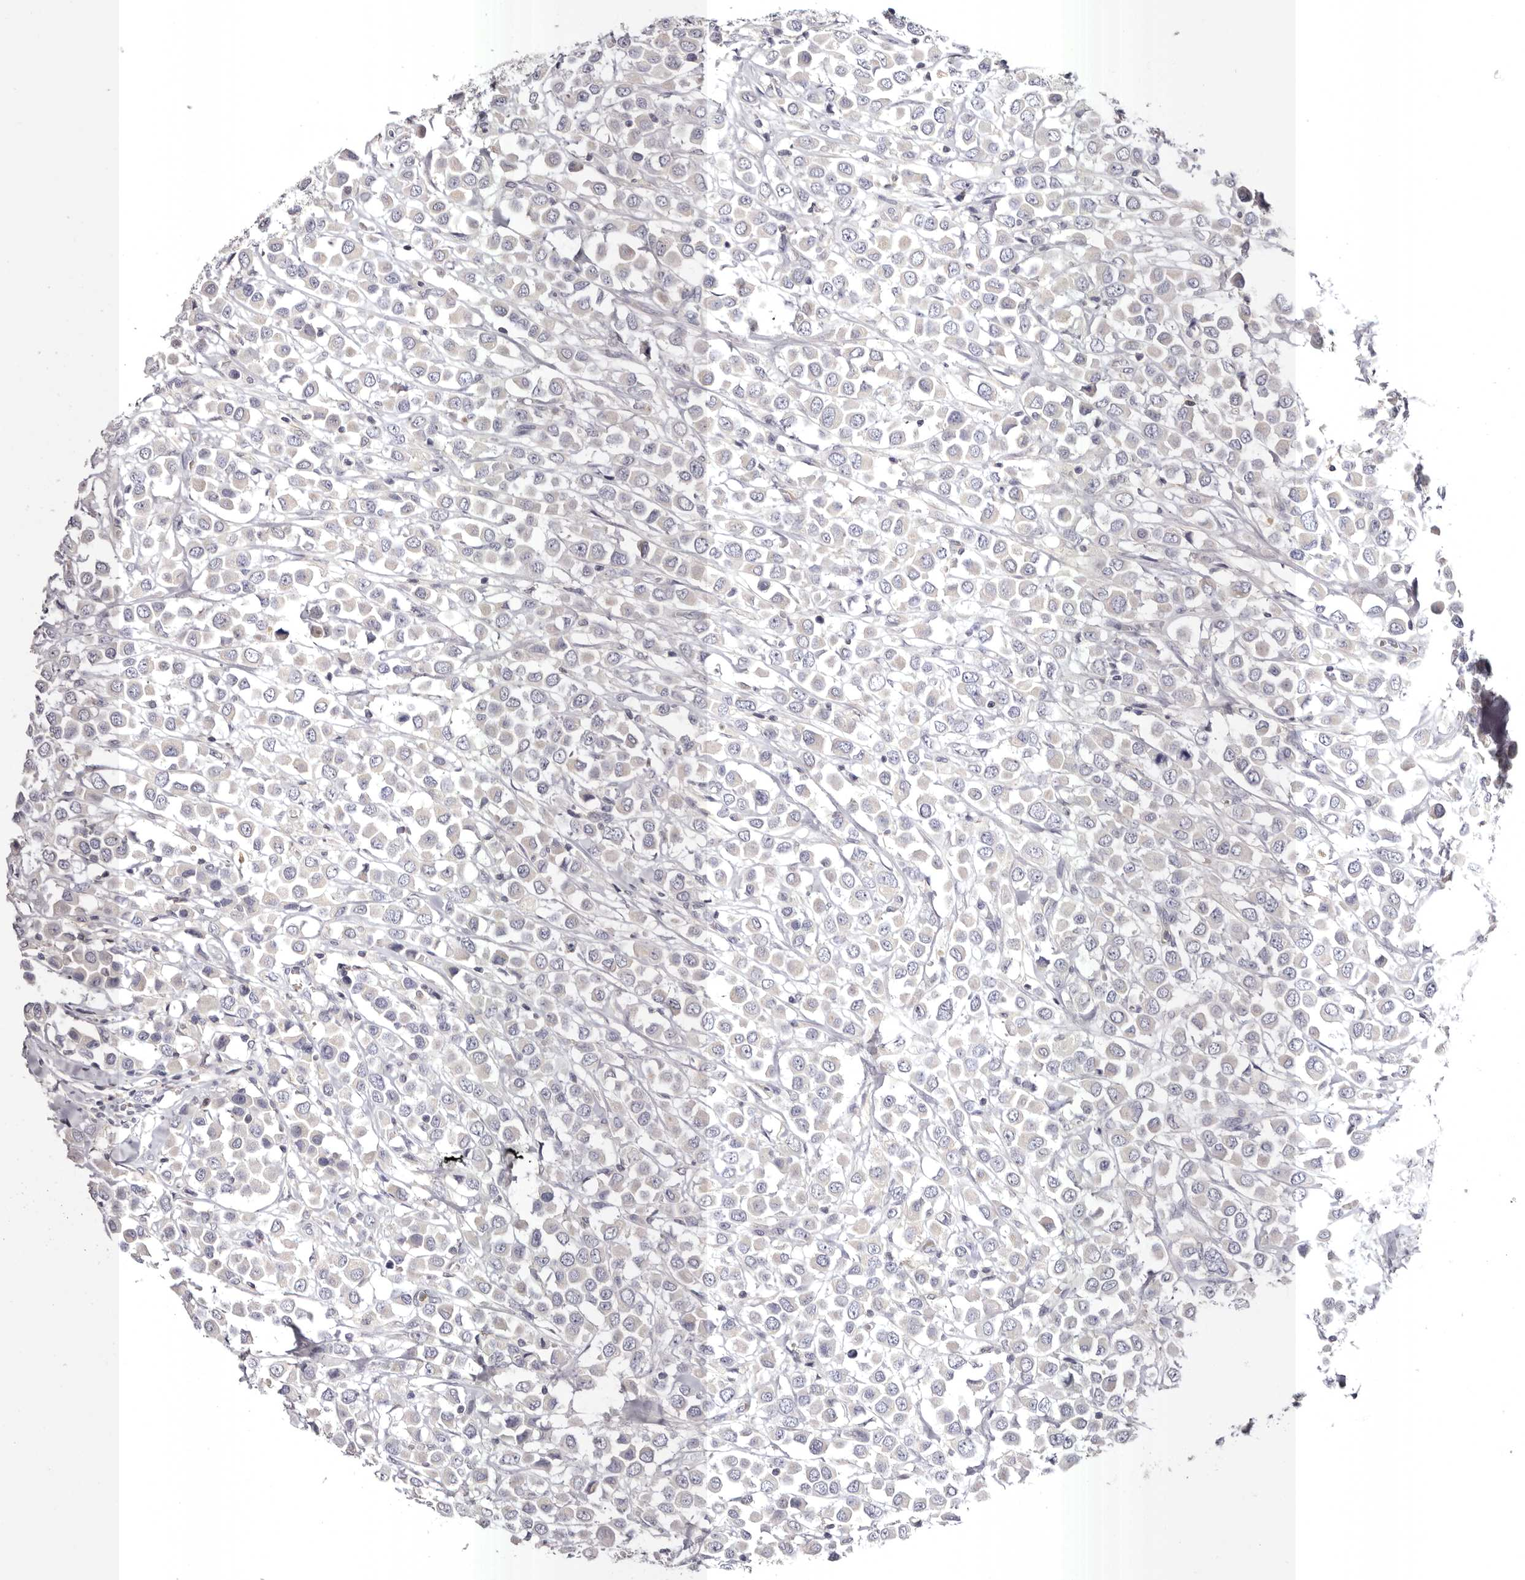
{"staining": {"intensity": "negative", "quantity": "none", "location": "none"}, "tissue": "breast cancer", "cell_type": "Tumor cells", "image_type": "cancer", "snomed": [{"axis": "morphology", "description": "Duct carcinoma"}, {"axis": "topography", "description": "Breast"}], "caption": "DAB immunohistochemical staining of breast cancer demonstrates no significant positivity in tumor cells.", "gene": "S1PR5", "patient": {"sex": "female", "age": 61}}